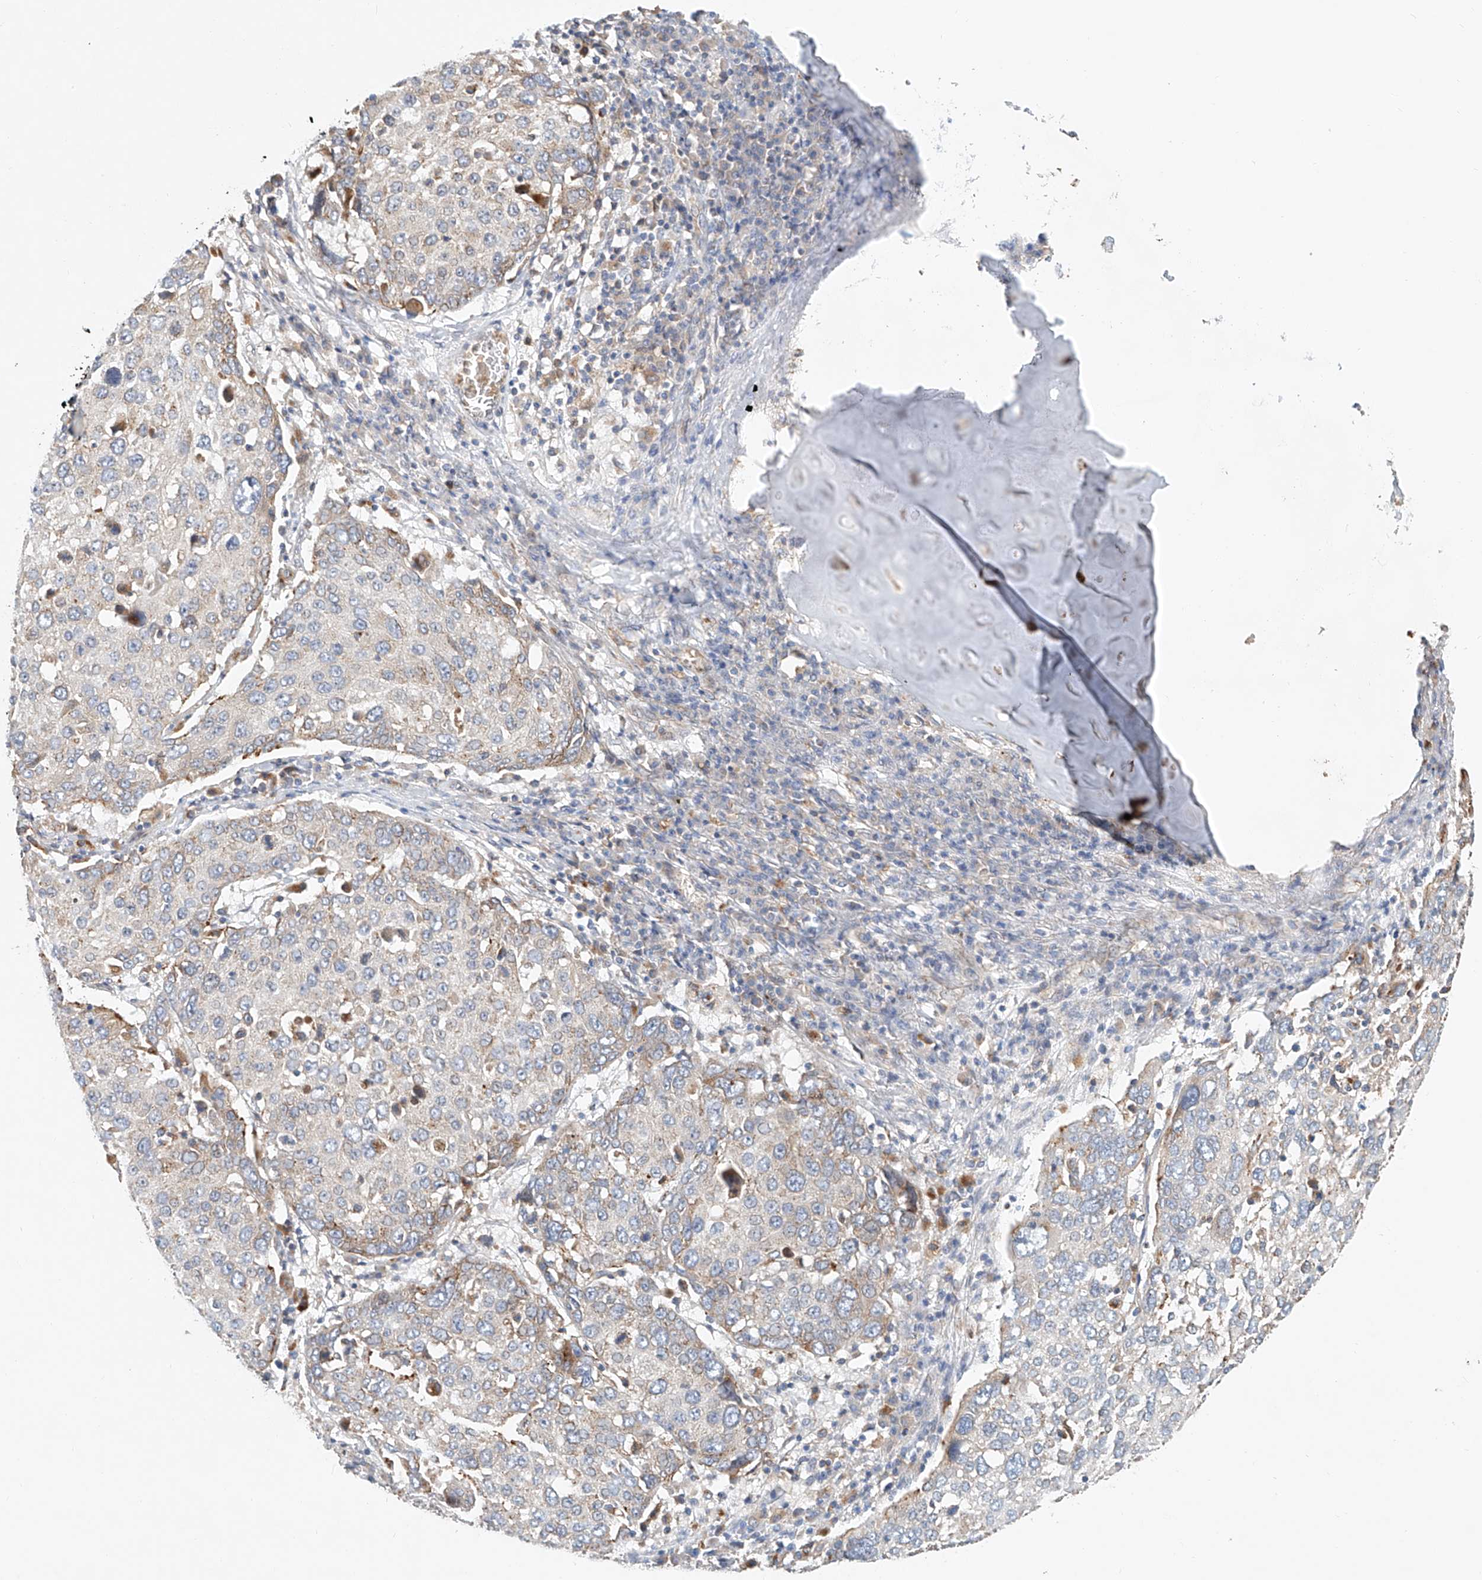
{"staining": {"intensity": "negative", "quantity": "none", "location": "none"}, "tissue": "lung cancer", "cell_type": "Tumor cells", "image_type": "cancer", "snomed": [{"axis": "morphology", "description": "Squamous cell carcinoma, NOS"}, {"axis": "topography", "description": "Lung"}], "caption": "IHC of human squamous cell carcinoma (lung) demonstrates no staining in tumor cells.", "gene": "HGSNAT", "patient": {"sex": "male", "age": 65}}